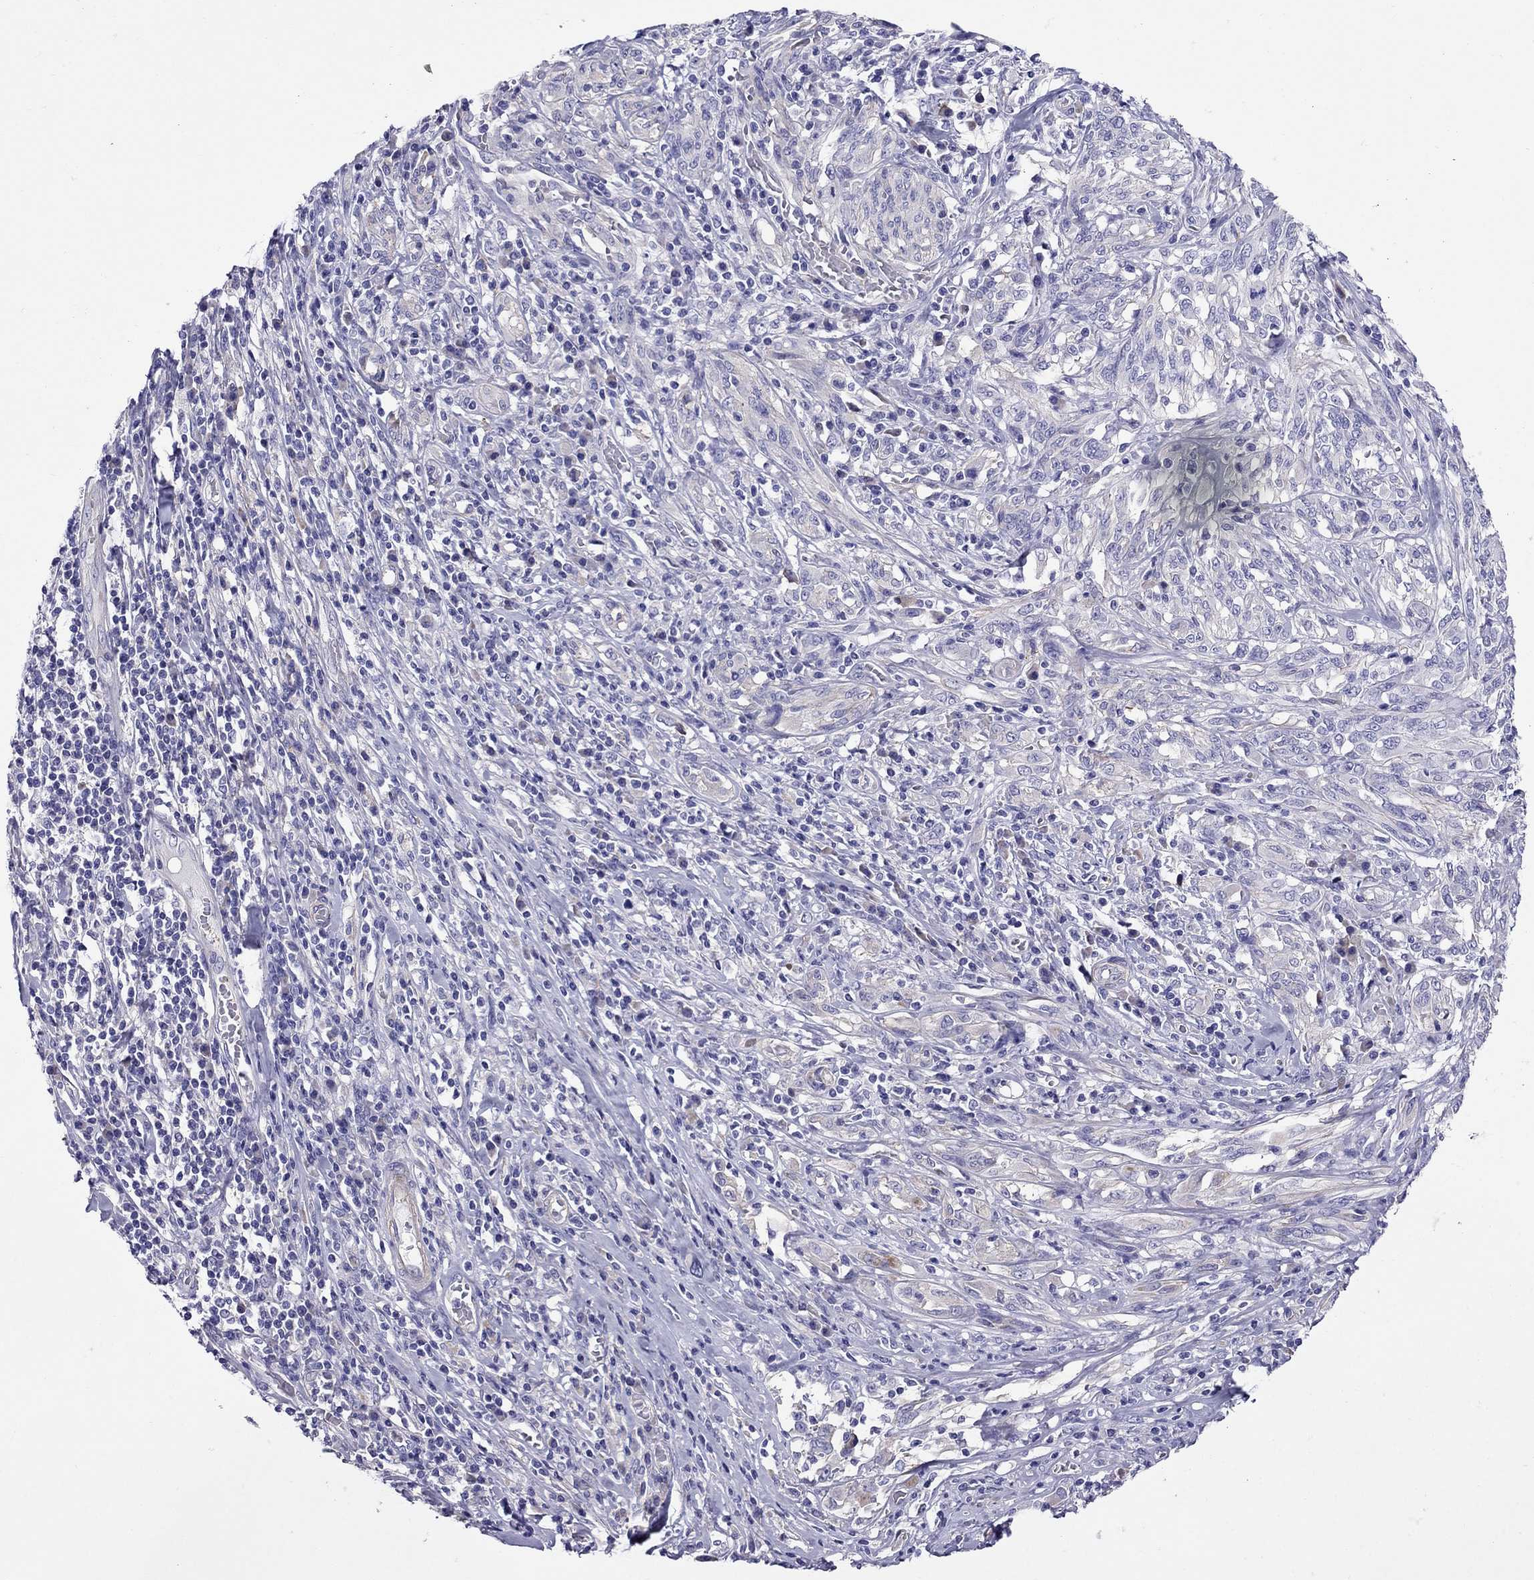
{"staining": {"intensity": "negative", "quantity": "none", "location": "none"}, "tissue": "melanoma", "cell_type": "Tumor cells", "image_type": "cancer", "snomed": [{"axis": "morphology", "description": "Malignant melanoma, NOS"}, {"axis": "topography", "description": "Skin"}], "caption": "Immunohistochemistry micrograph of melanoma stained for a protein (brown), which shows no positivity in tumor cells. (DAB (3,3'-diaminobenzidine) immunohistochemistry (IHC) with hematoxylin counter stain).", "gene": "GPR50", "patient": {"sex": "female", "age": 91}}